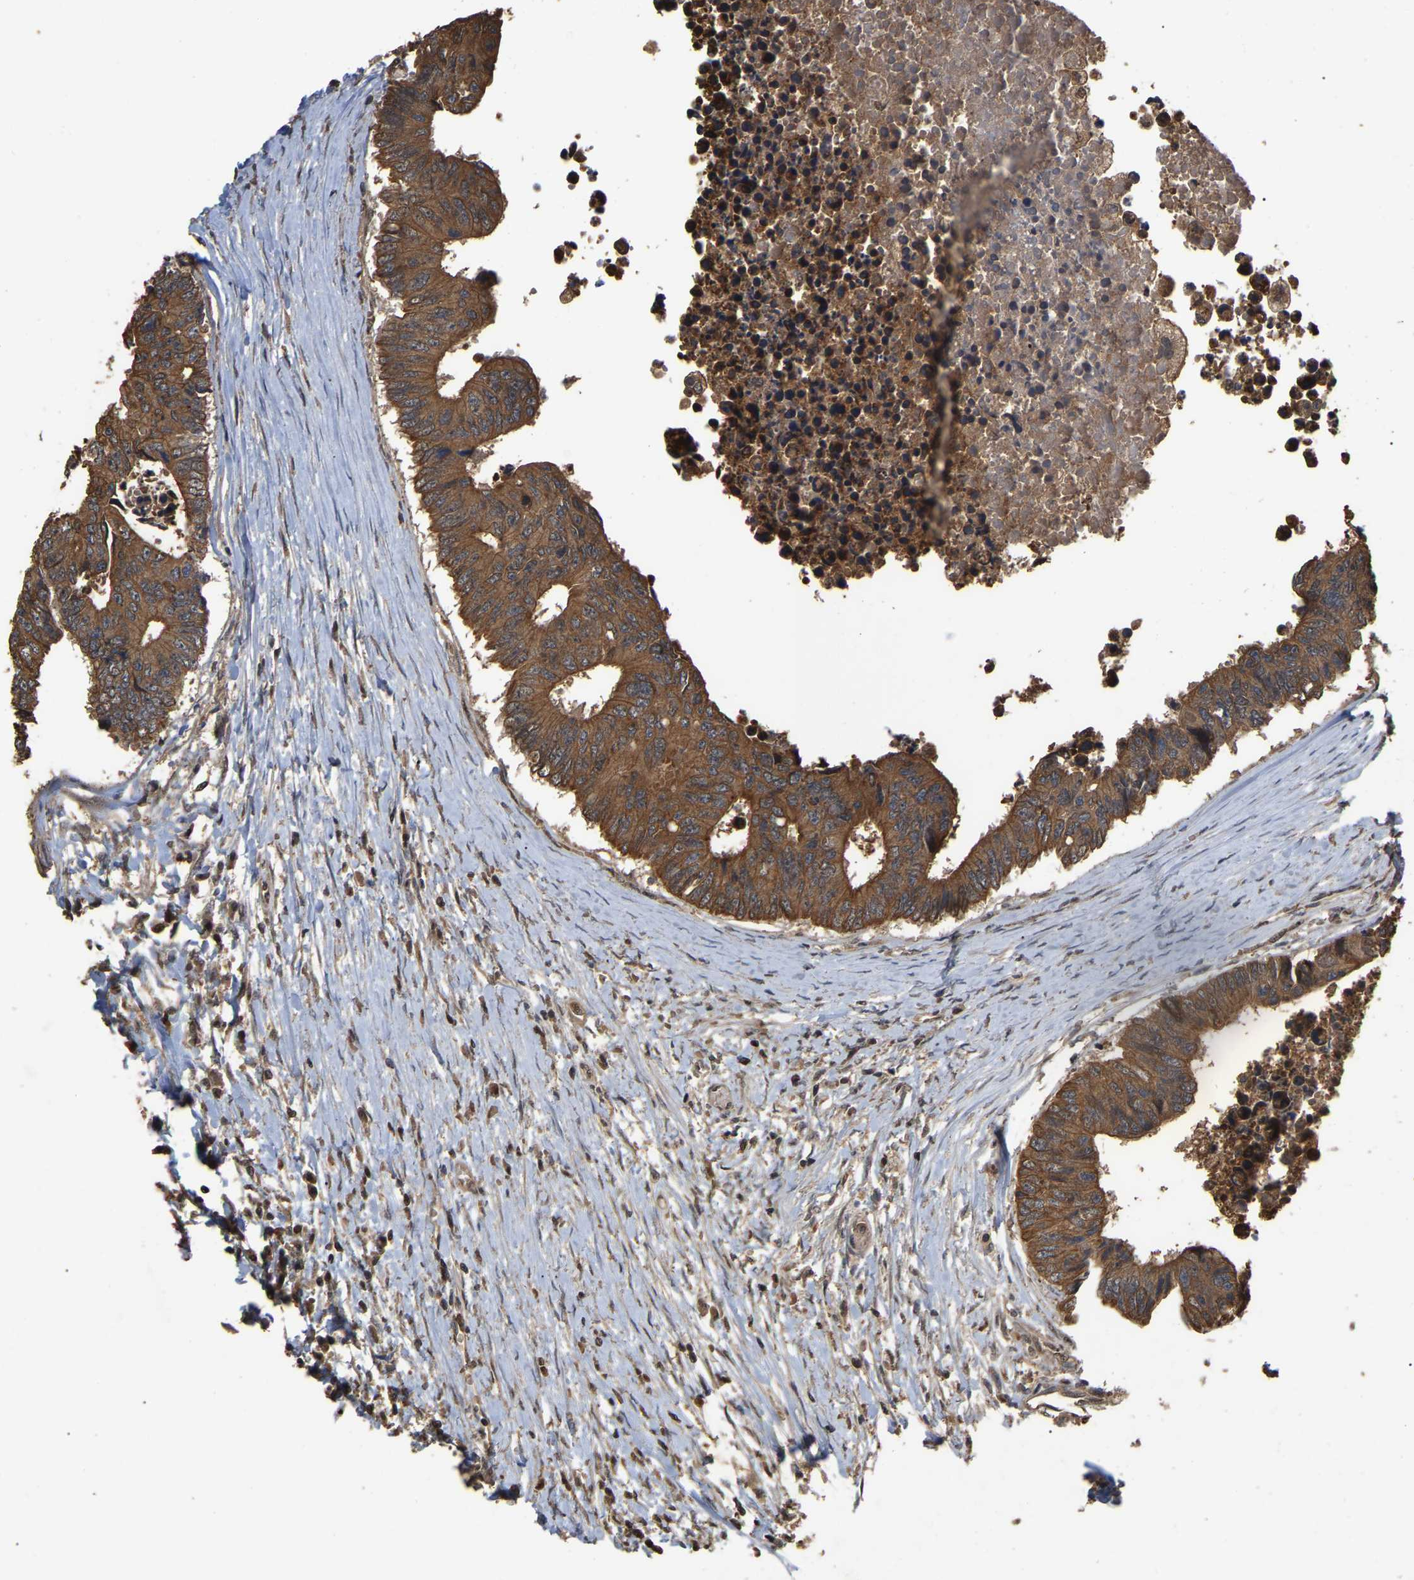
{"staining": {"intensity": "strong", "quantity": ">75%", "location": "cytoplasmic/membranous"}, "tissue": "colorectal cancer", "cell_type": "Tumor cells", "image_type": "cancer", "snomed": [{"axis": "morphology", "description": "Adenocarcinoma, NOS"}, {"axis": "topography", "description": "Rectum"}], "caption": "Colorectal cancer stained for a protein shows strong cytoplasmic/membranous positivity in tumor cells.", "gene": "FAM219A", "patient": {"sex": "male", "age": 84}}